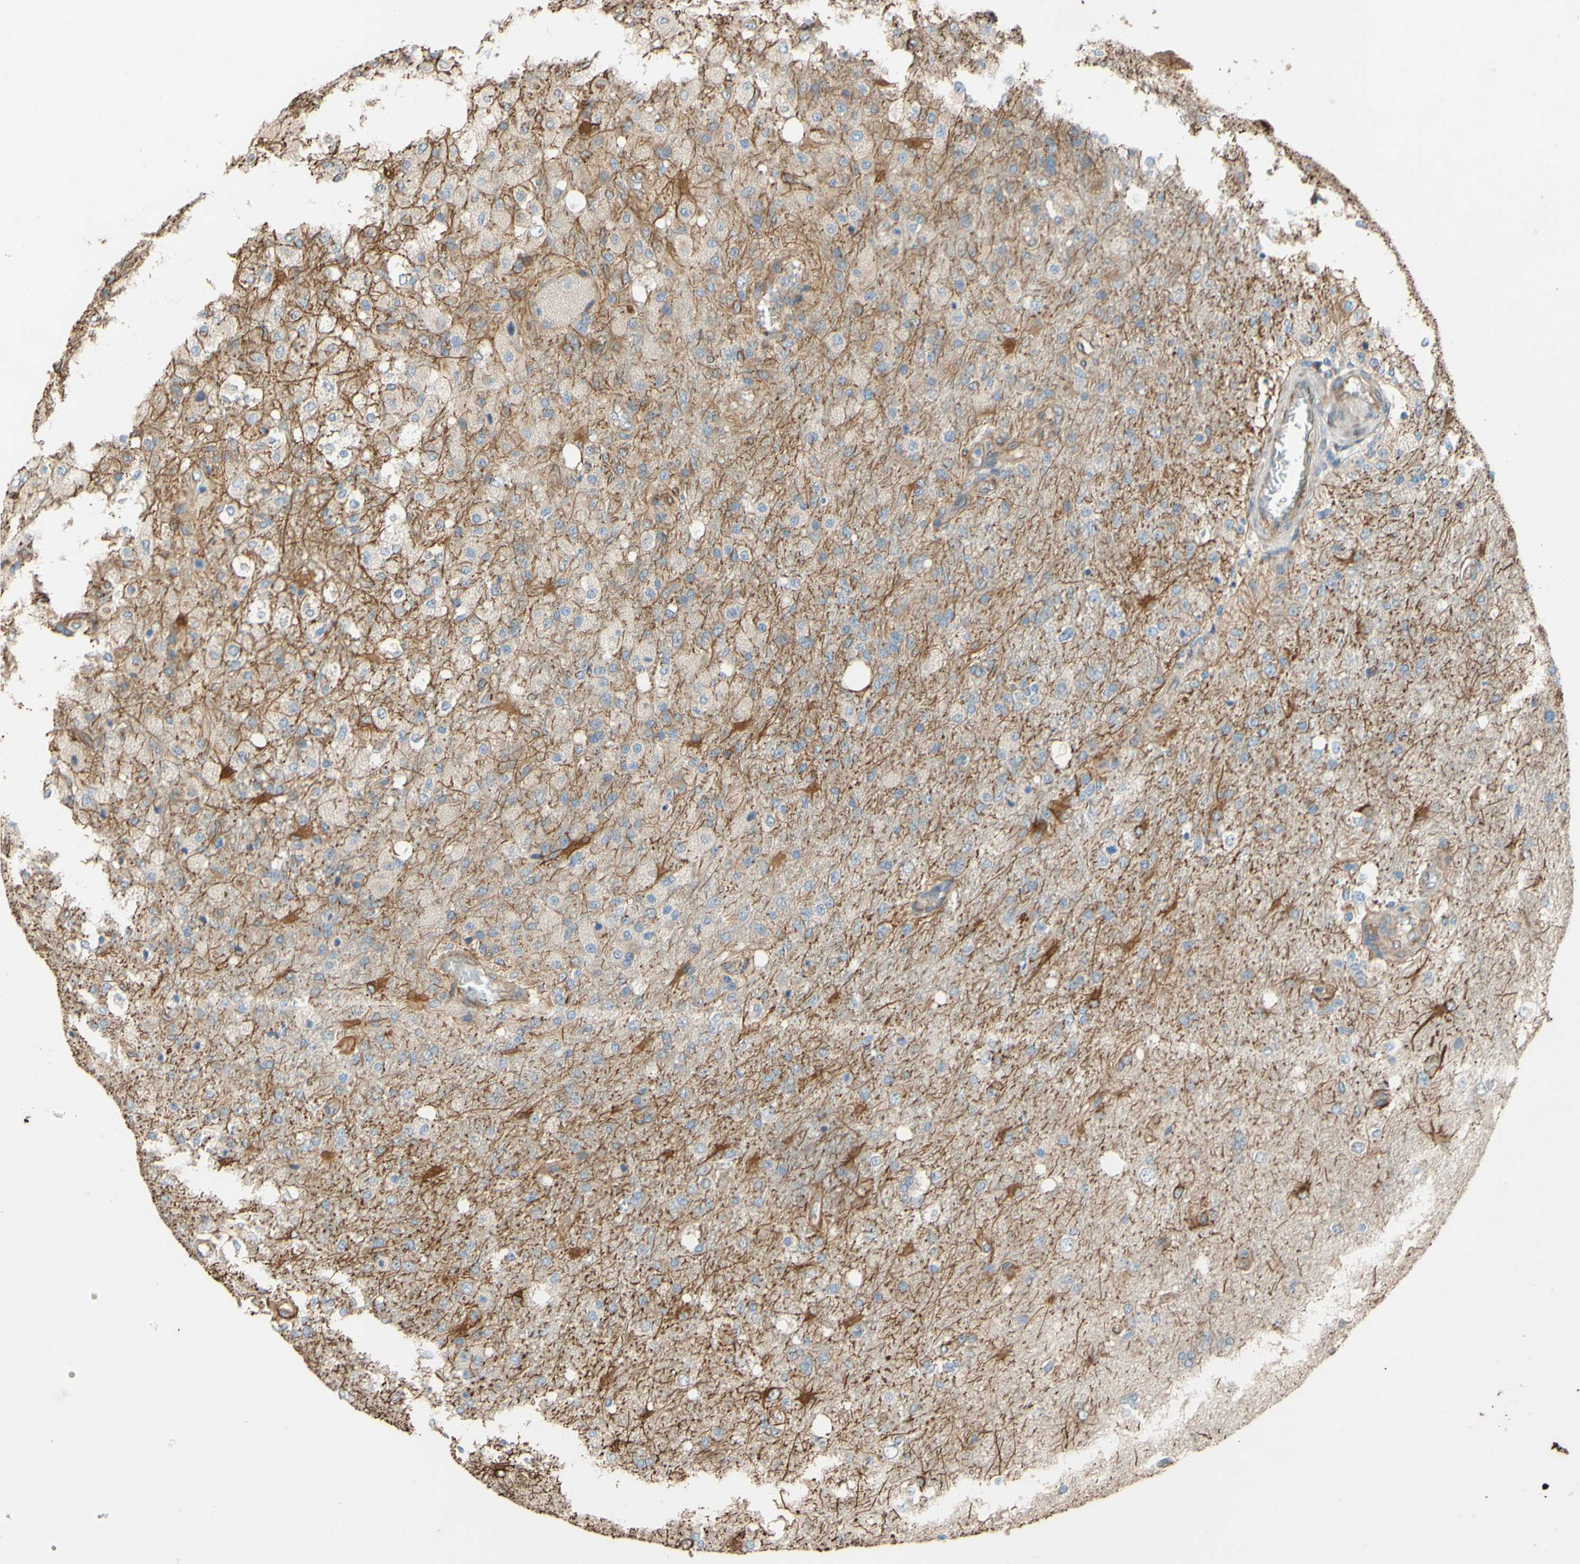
{"staining": {"intensity": "weak", "quantity": ">75%", "location": "cytoplasmic/membranous"}, "tissue": "glioma", "cell_type": "Tumor cells", "image_type": "cancer", "snomed": [{"axis": "morphology", "description": "Normal tissue, NOS"}, {"axis": "morphology", "description": "Glioma, malignant, High grade"}, {"axis": "topography", "description": "Cerebral cortex"}], "caption": "An immunohistochemistry micrograph of neoplastic tissue is shown. Protein staining in brown labels weak cytoplasmic/membranous positivity in malignant glioma (high-grade) within tumor cells.", "gene": "C1orf43", "patient": {"sex": "male", "age": 77}}